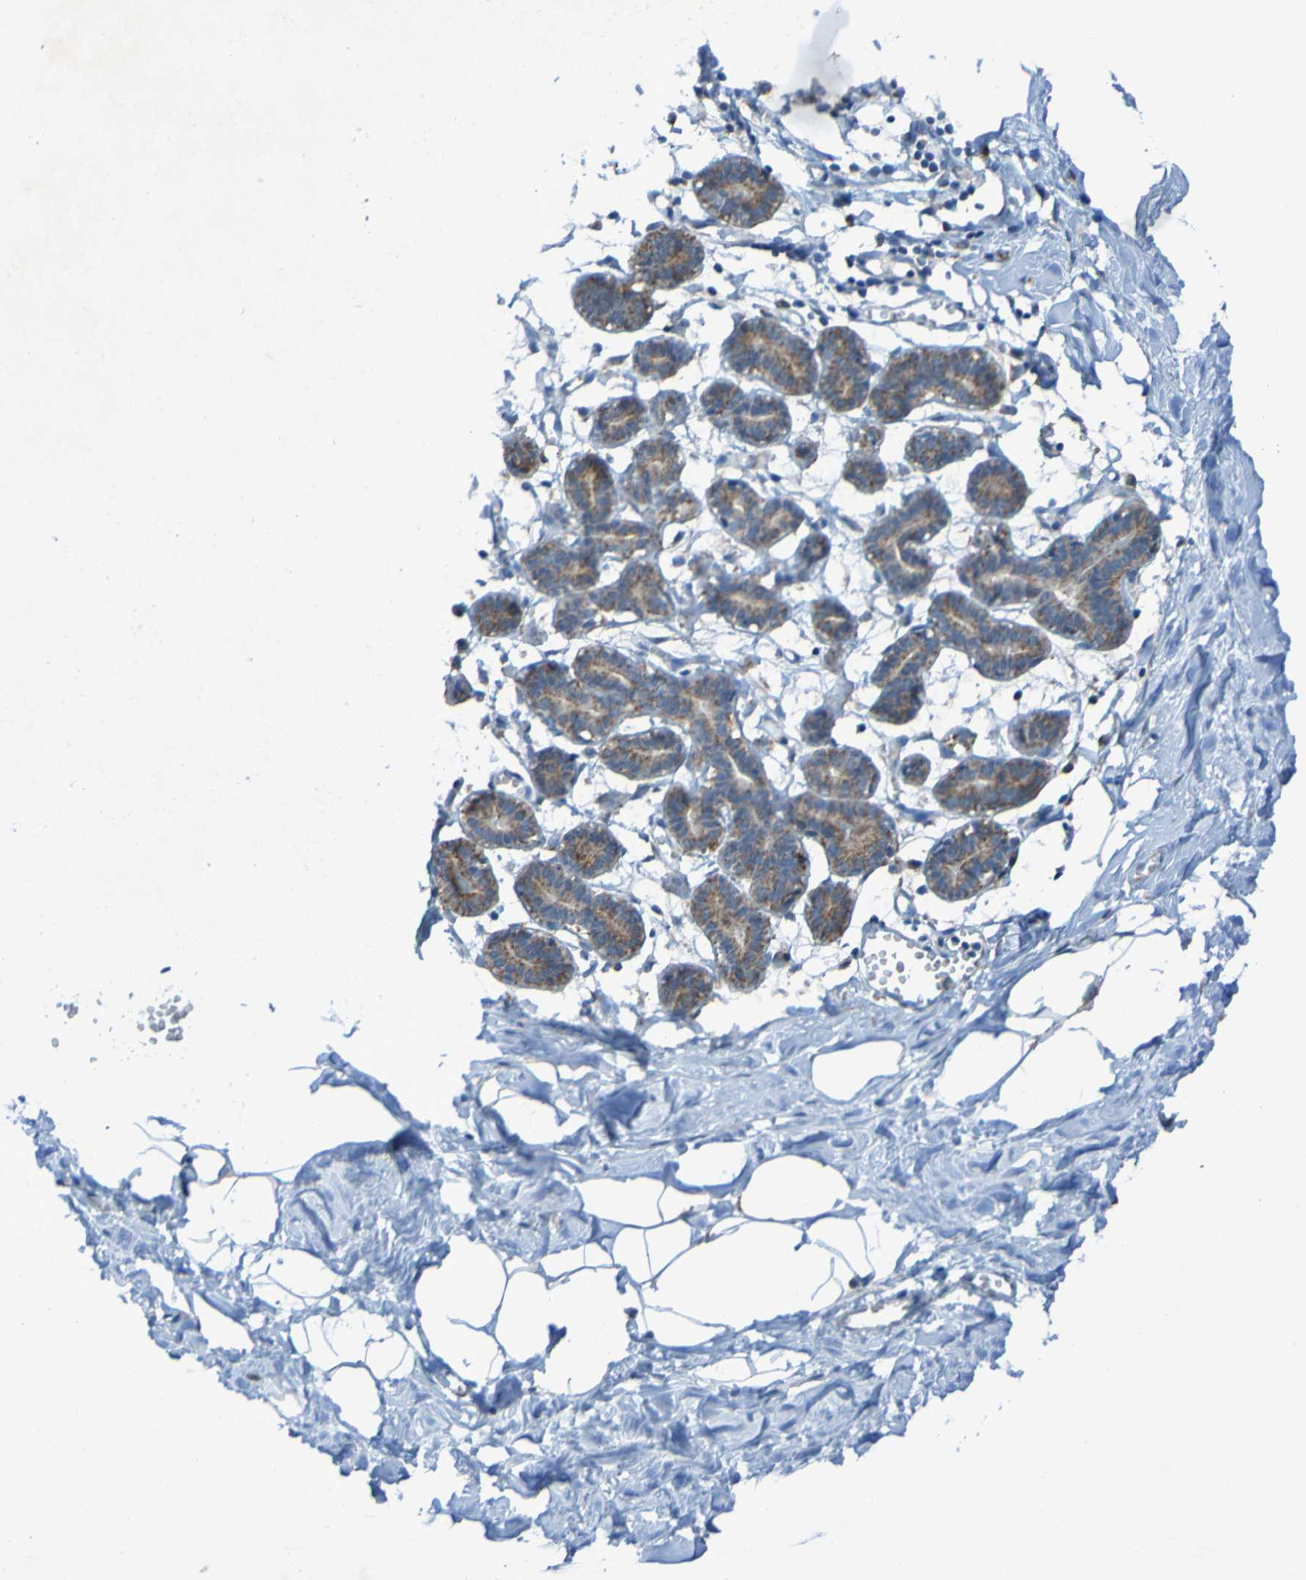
{"staining": {"intensity": "negative", "quantity": "none", "location": "none"}, "tissue": "breast", "cell_type": "Adipocytes", "image_type": "normal", "snomed": [{"axis": "morphology", "description": "Normal tissue, NOS"}, {"axis": "topography", "description": "Breast"}], "caption": "Image shows no significant protein positivity in adipocytes of normal breast. (Stains: DAB immunohistochemistry (IHC) with hematoxylin counter stain, Microscopy: brightfield microscopy at high magnification).", "gene": "CCDC51", "patient": {"sex": "female", "age": 27}}